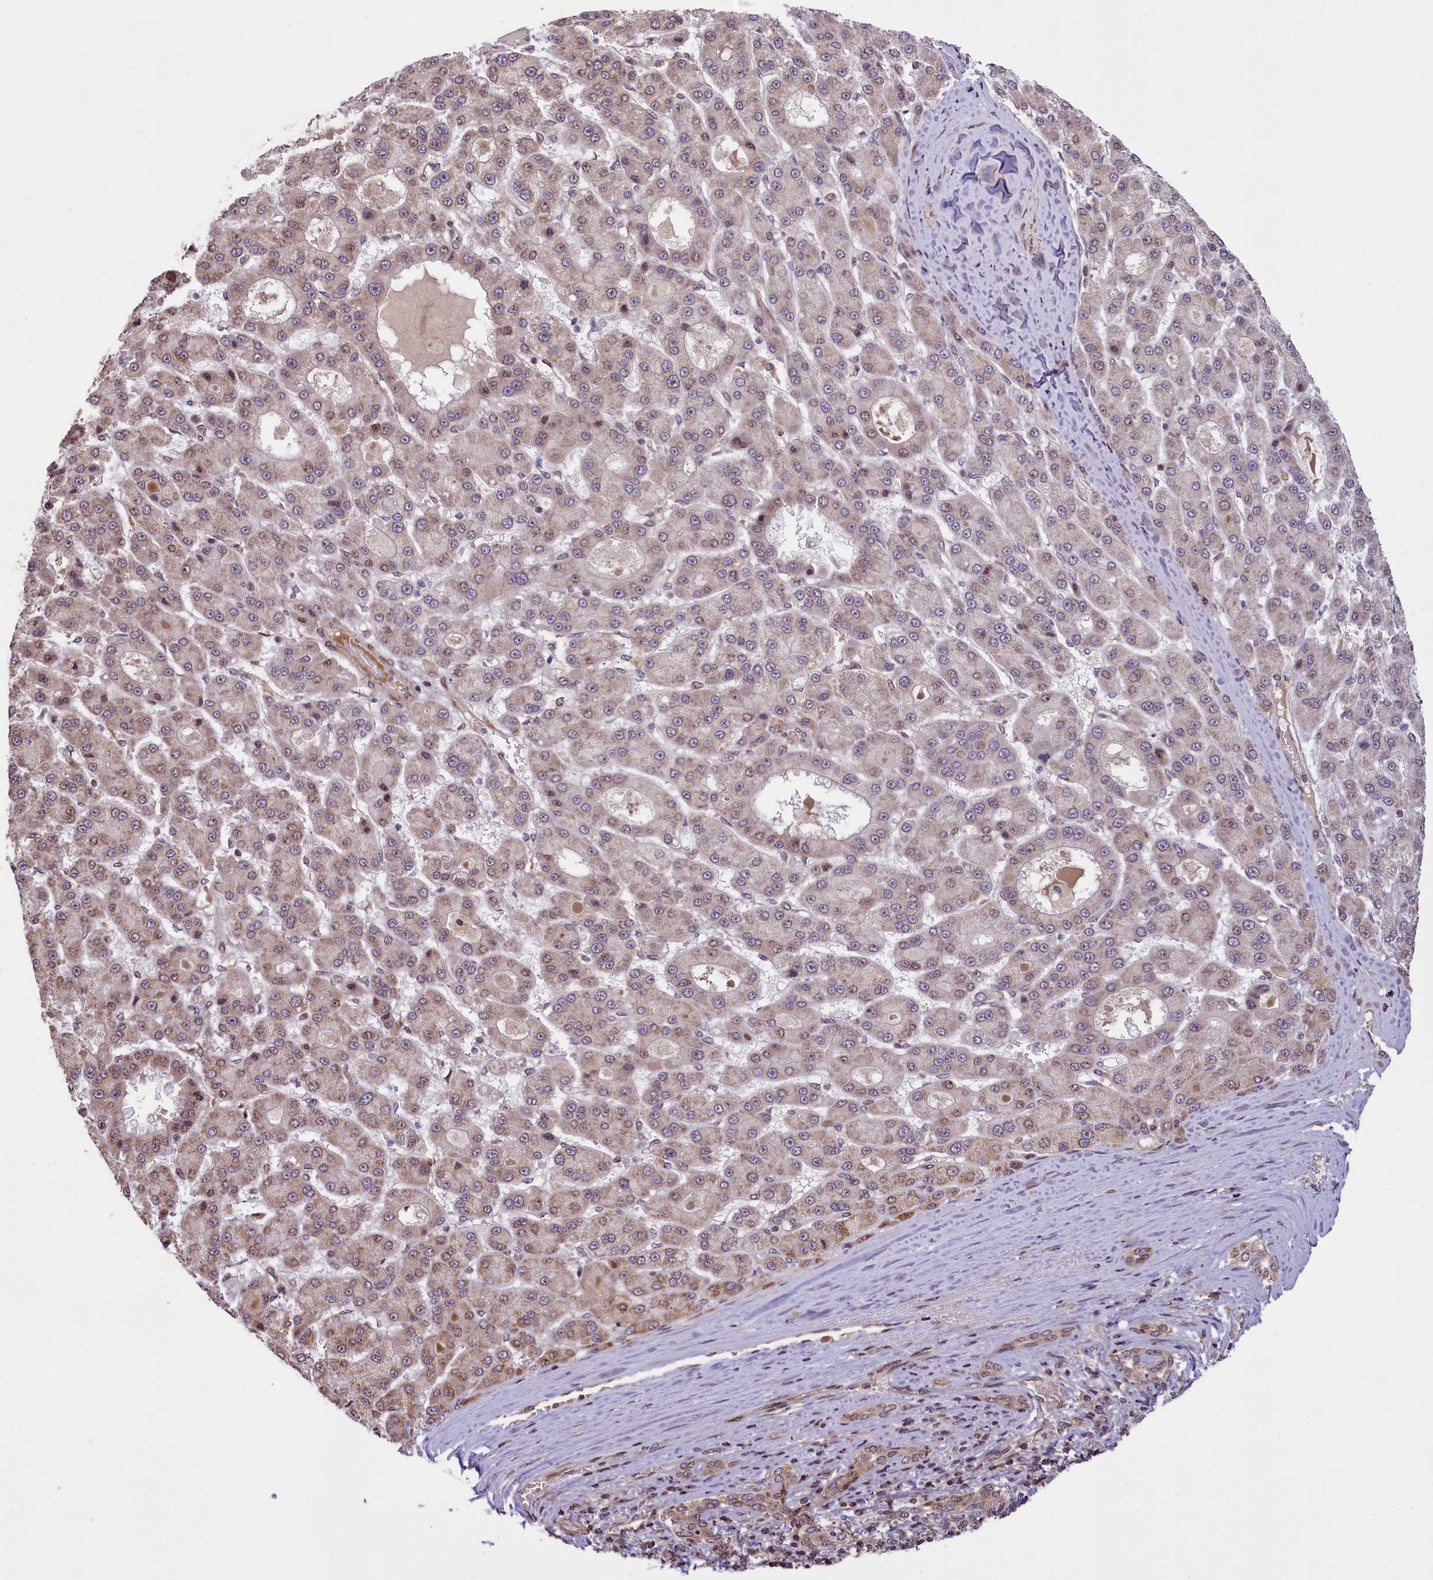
{"staining": {"intensity": "weak", "quantity": ">75%", "location": "cytoplasmic/membranous,nuclear"}, "tissue": "liver cancer", "cell_type": "Tumor cells", "image_type": "cancer", "snomed": [{"axis": "morphology", "description": "Carcinoma, Hepatocellular, NOS"}, {"axis": "topography", "description": "Liver"}], "caption": "A low amount of weak cytoplasmic/membranous and nuclear expression is seen in about >75% of tumor cells in liver hepatocellular carcinoma tissue. (DAB = brown stain, brightfield microscopy at high magnification).", "gene": "RBBP8", "patient": {"sex": "male", "age": 70}}